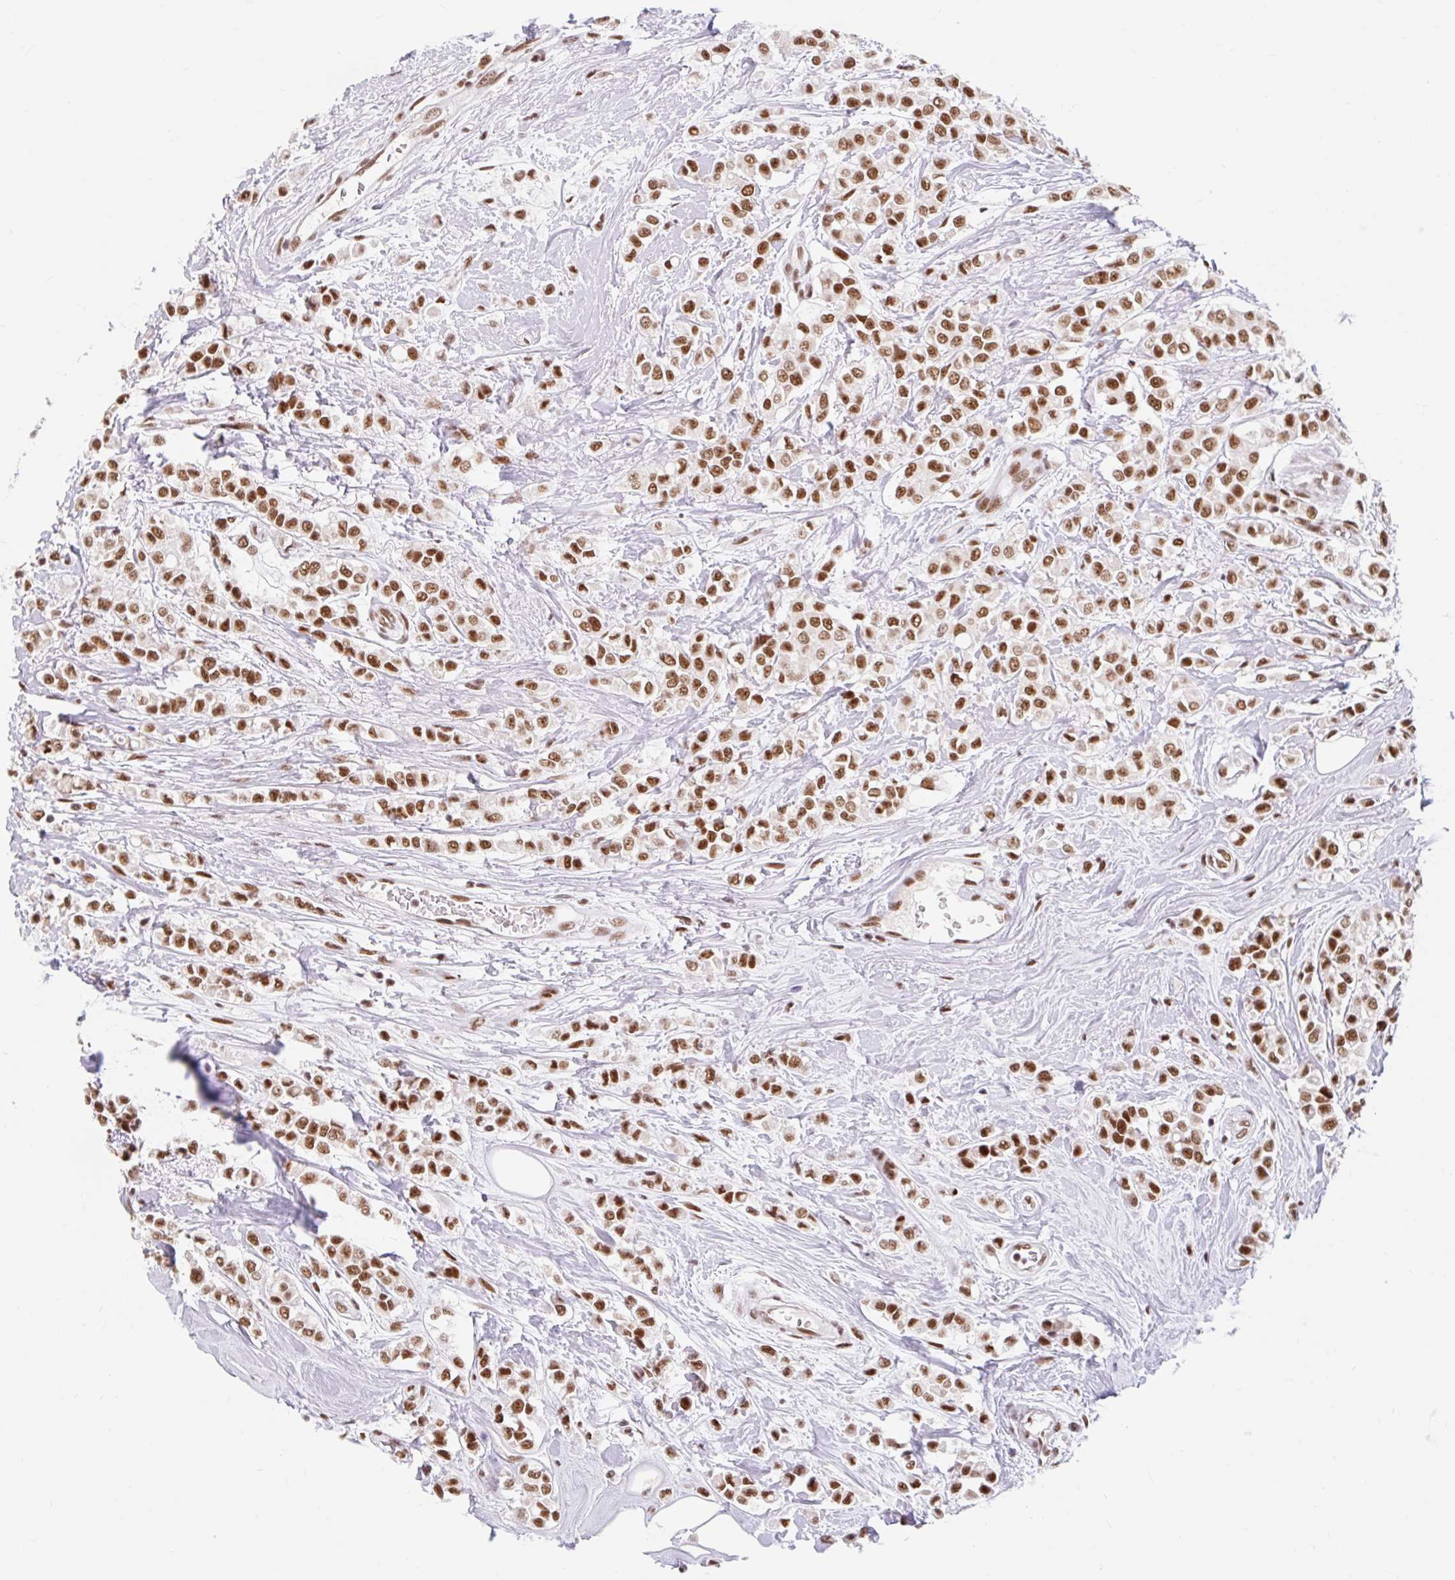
{"staining": {"intensity": "strong", "quantity": ">75%", "location": "nuclear"}, "tissue": "breast cancer", "cell_type": "Tumor cells", "image_type": "cancer", "snomed": [{"axis": "morphology", "description": "Lobular carcinoma"}, {"axis": "topography", "description": "Breast"}], "caption": "Breast cancer stained with a brown dye exhibits strong nuclear positive expression in about >75% of tumor cells.", "gene": "SRSF10", "patient": {"sex": "female", "age": 68}}